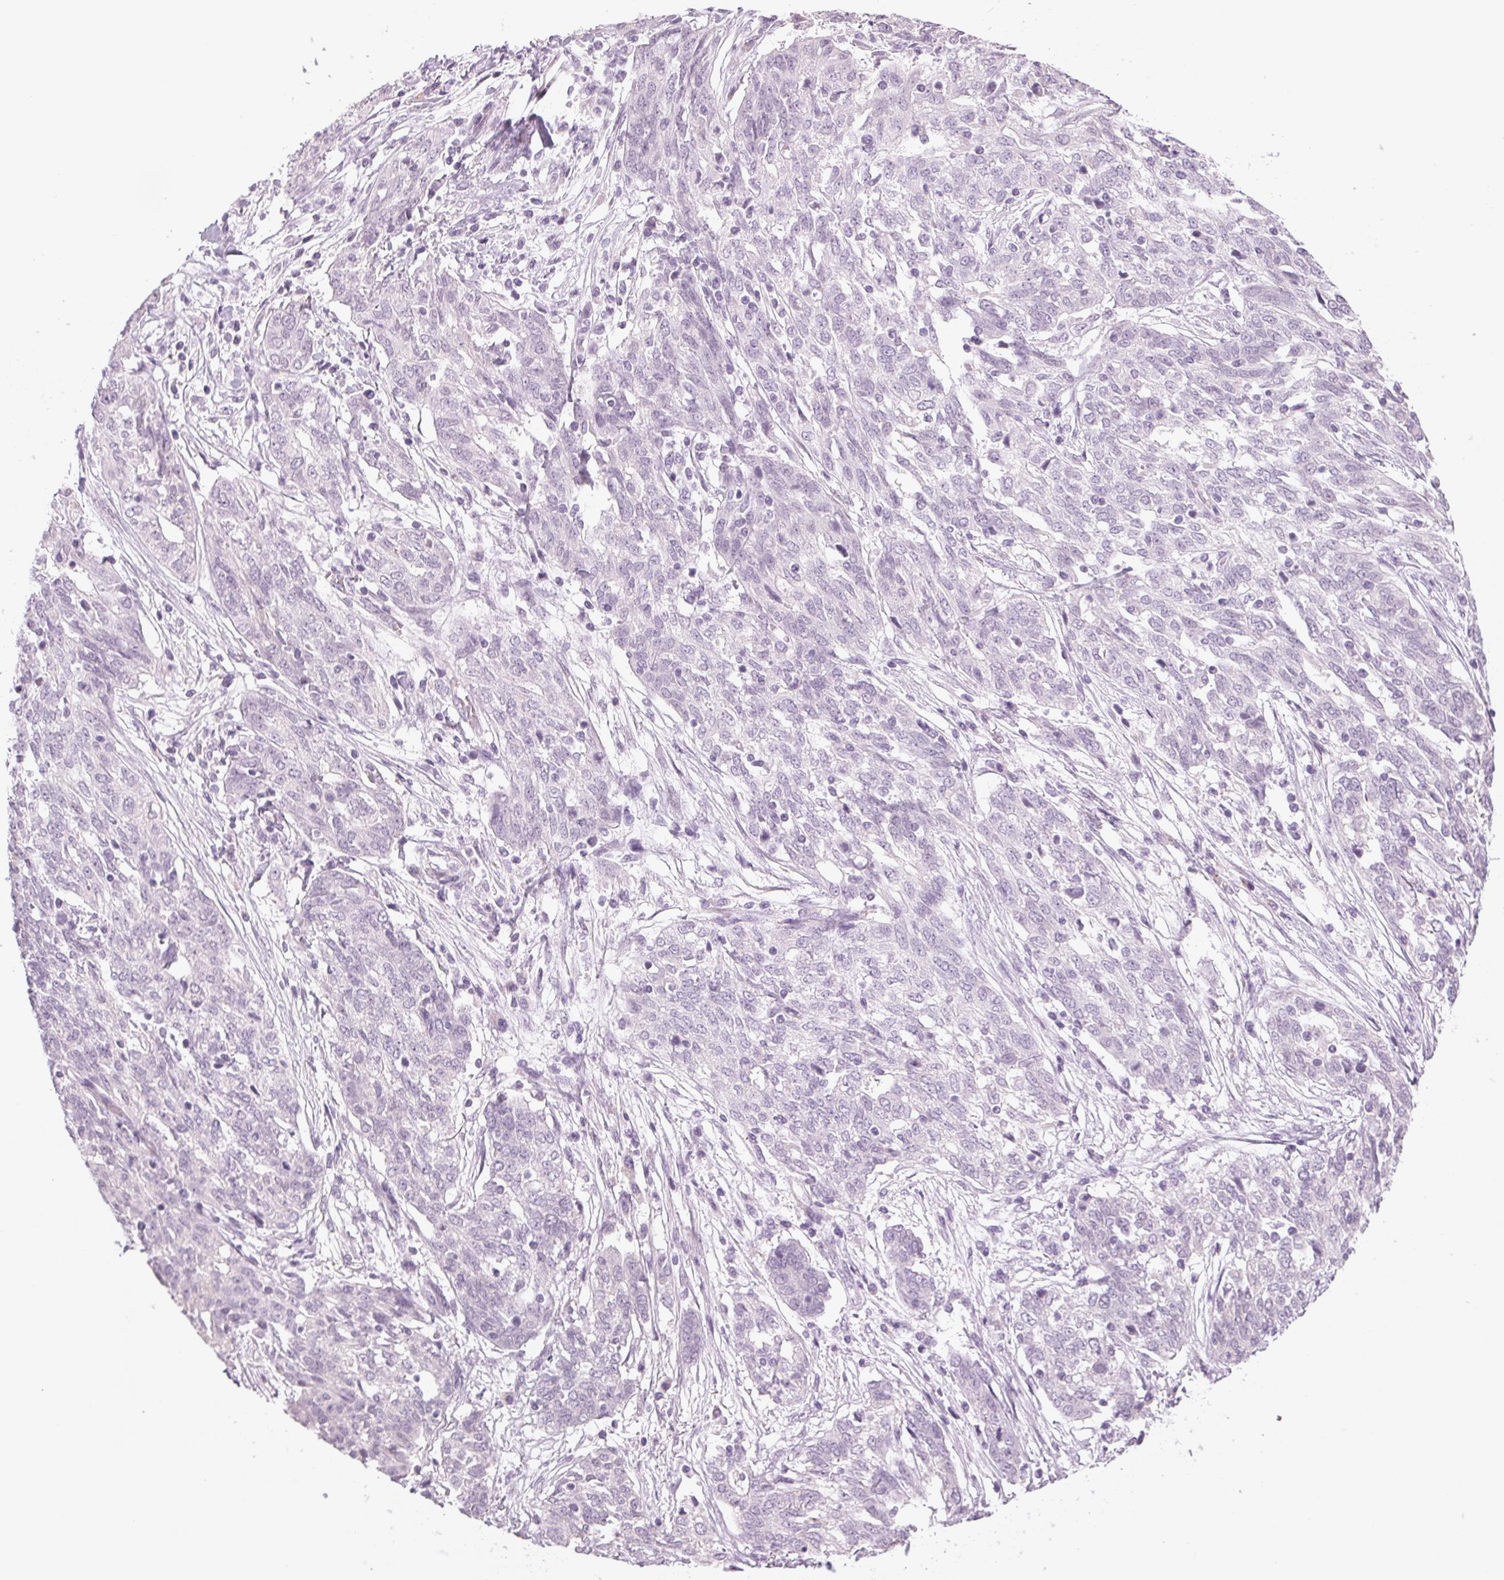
{"staining": {"intensity": "negative", "quantity": "none", "location": "none"}, "tissue": "ovarian cancer", "cell_type": "Tumor cells", "image_type": "cancer", "snomed": [{"axis": "morphology", "description": "Cystadenocarcinoma, serous, NOS"}, {"axis": "topography", "description": "Ovary"}], "caption": "High power microscopy image of an immunohistochemistry image of ovarian cancer (serous cystadenocarcinoma), revealing no significant staining in tumor cells. Brightfield microscopy of IHC stained with DAB (brown) and hematoxylin (blue), captured at high magnification.", "gene": "DNAJC6", "patient": {"sex": "female", "age": 67}}